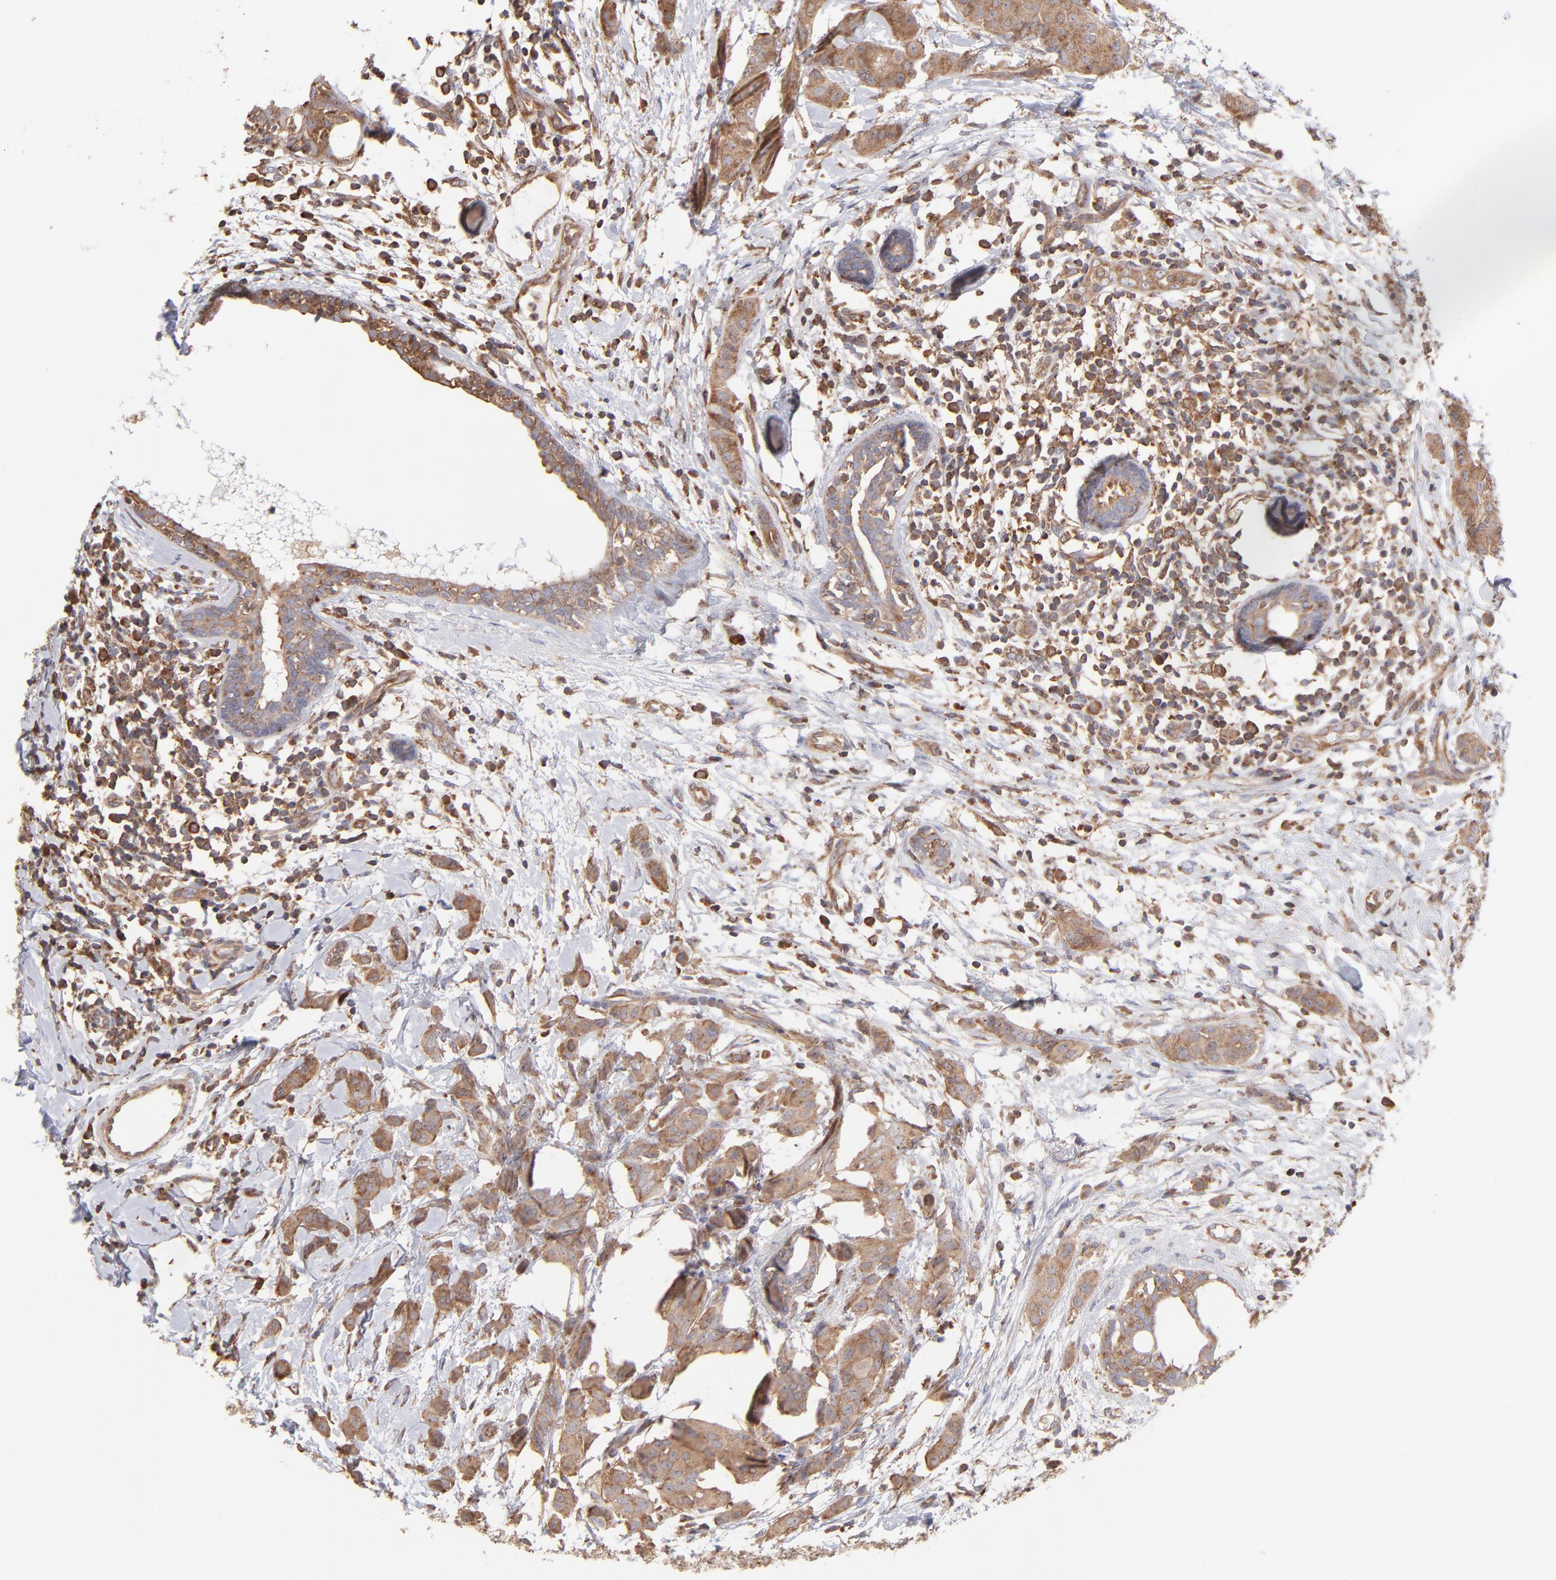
{"staining": {"intensity": "moderate", "quantity": ">75%", "location": "cytoplasmic/membranous"}, "tissue": "breast cancer", "cell_type": "Tumor cells", "image_type": "cancer", "snomed": [{"axis": "morphology", "description": "Duct carcinoma"}, {"axis": "topography", "description": "Breast"}], "caption": "Protein staining of breast cancer tissue reveals moderate cytoplasmic/membranous expression in approximately >75% of tumor cells.", "gene": "MAPRE1", "patient": {"sex": "female", "age": 40}}